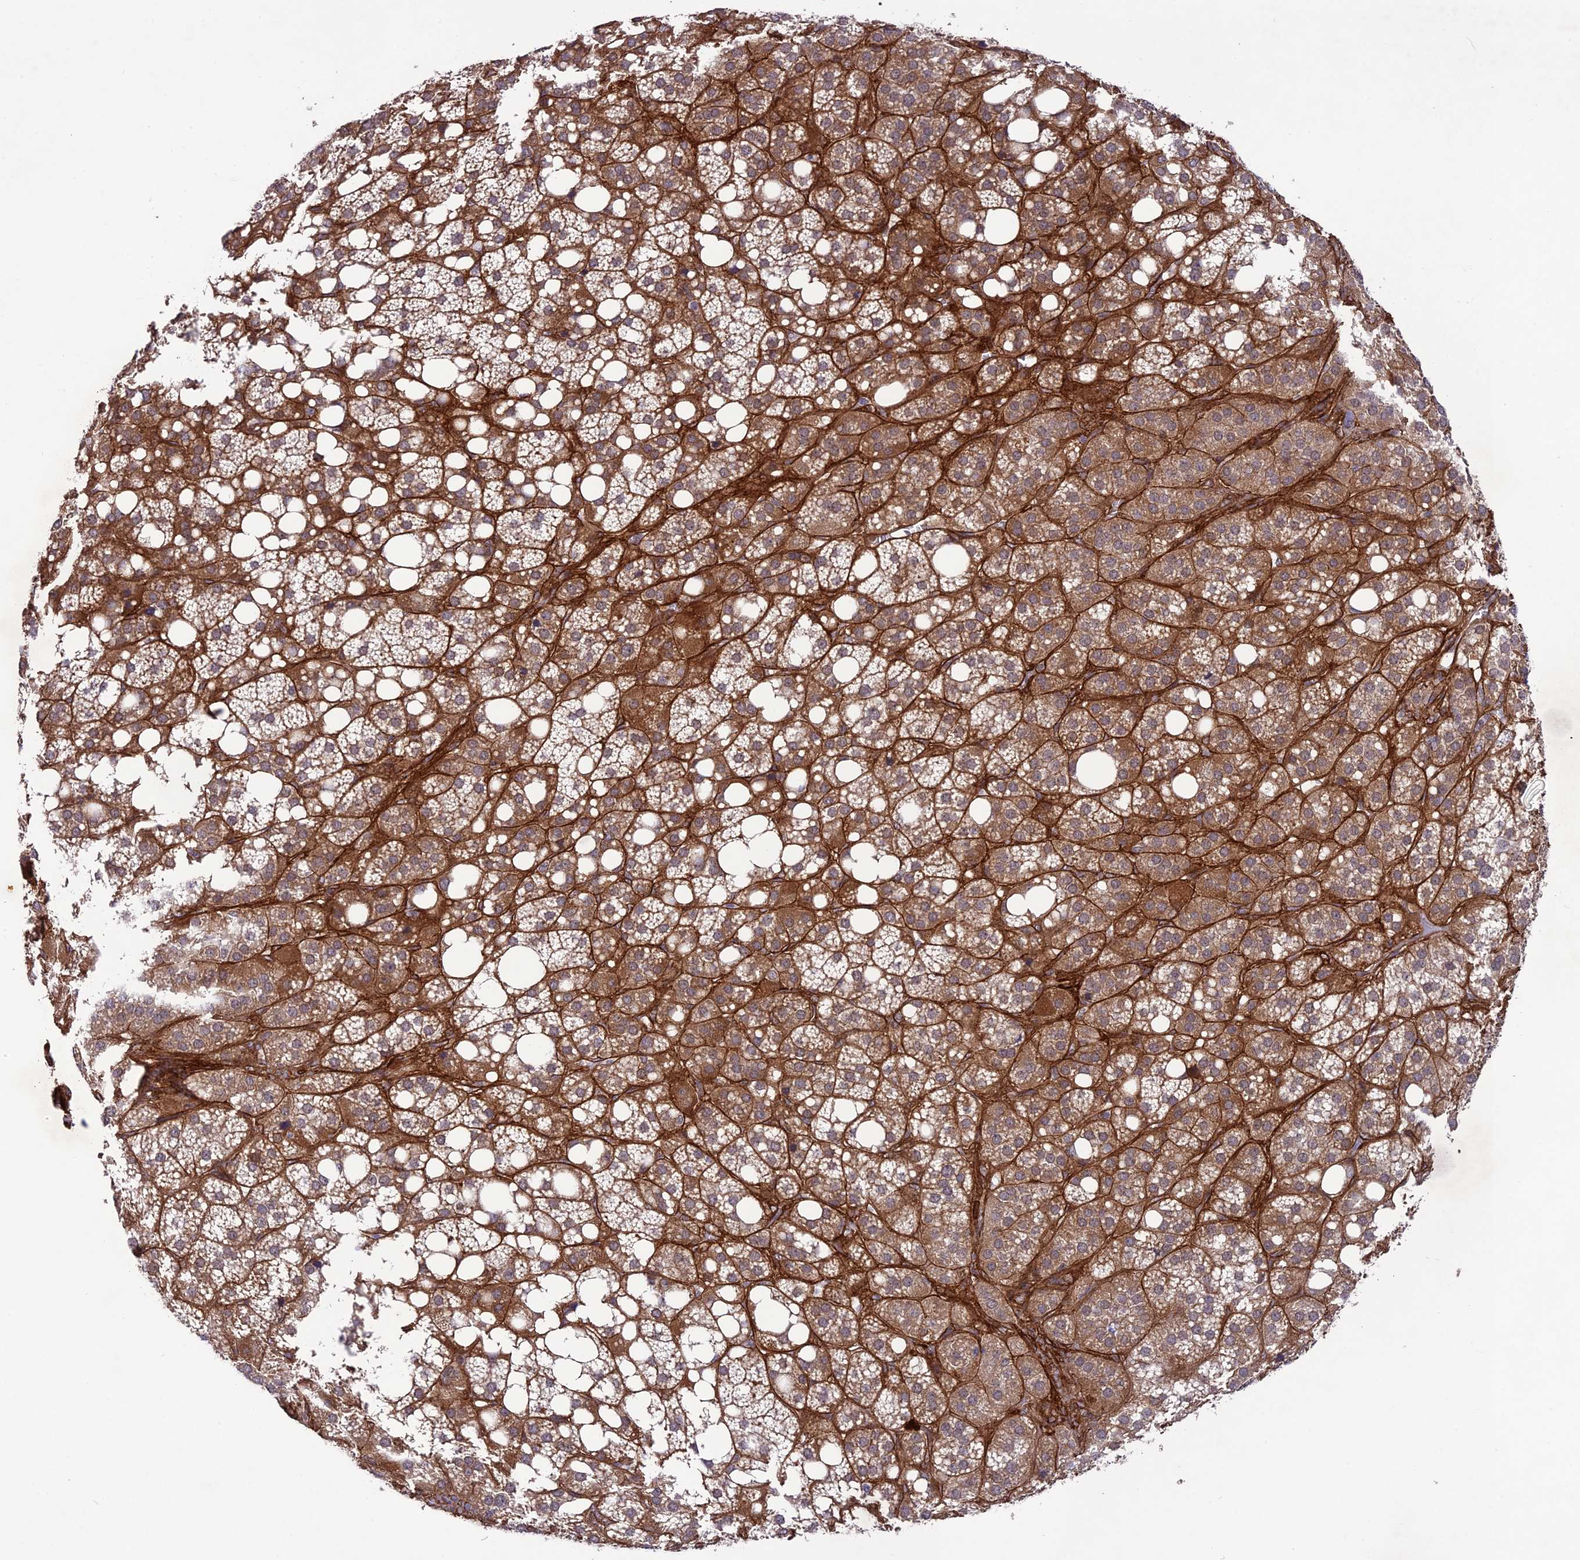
{"staining": {"intensity": "moderate", "quantity": "25%-75%", "location": "cytoplasmic/membranous"}, "tissue": "adrenal gland", "cell_type": "Glandular cells", "image_type": "normal", "snomed": [{"axis": "morphology", "description": "Normal tissue, NOS"}, {"axis": "topography", "description": "Adrenal gland"}], "caption": "Normal adrenal gland demonstrates moderate cytoplasmic/membranous positivity in about 25%-75% of glandular cells, visualized by immunohistochemistry. The staining was performed using DAB (3,3'-diaminobenzidine), with brown indicating positive protein expression. Nuclei are stained blue with hematoxylin.", "gene": "TNS1", "patient": {"sex": "female", "age": 59}}